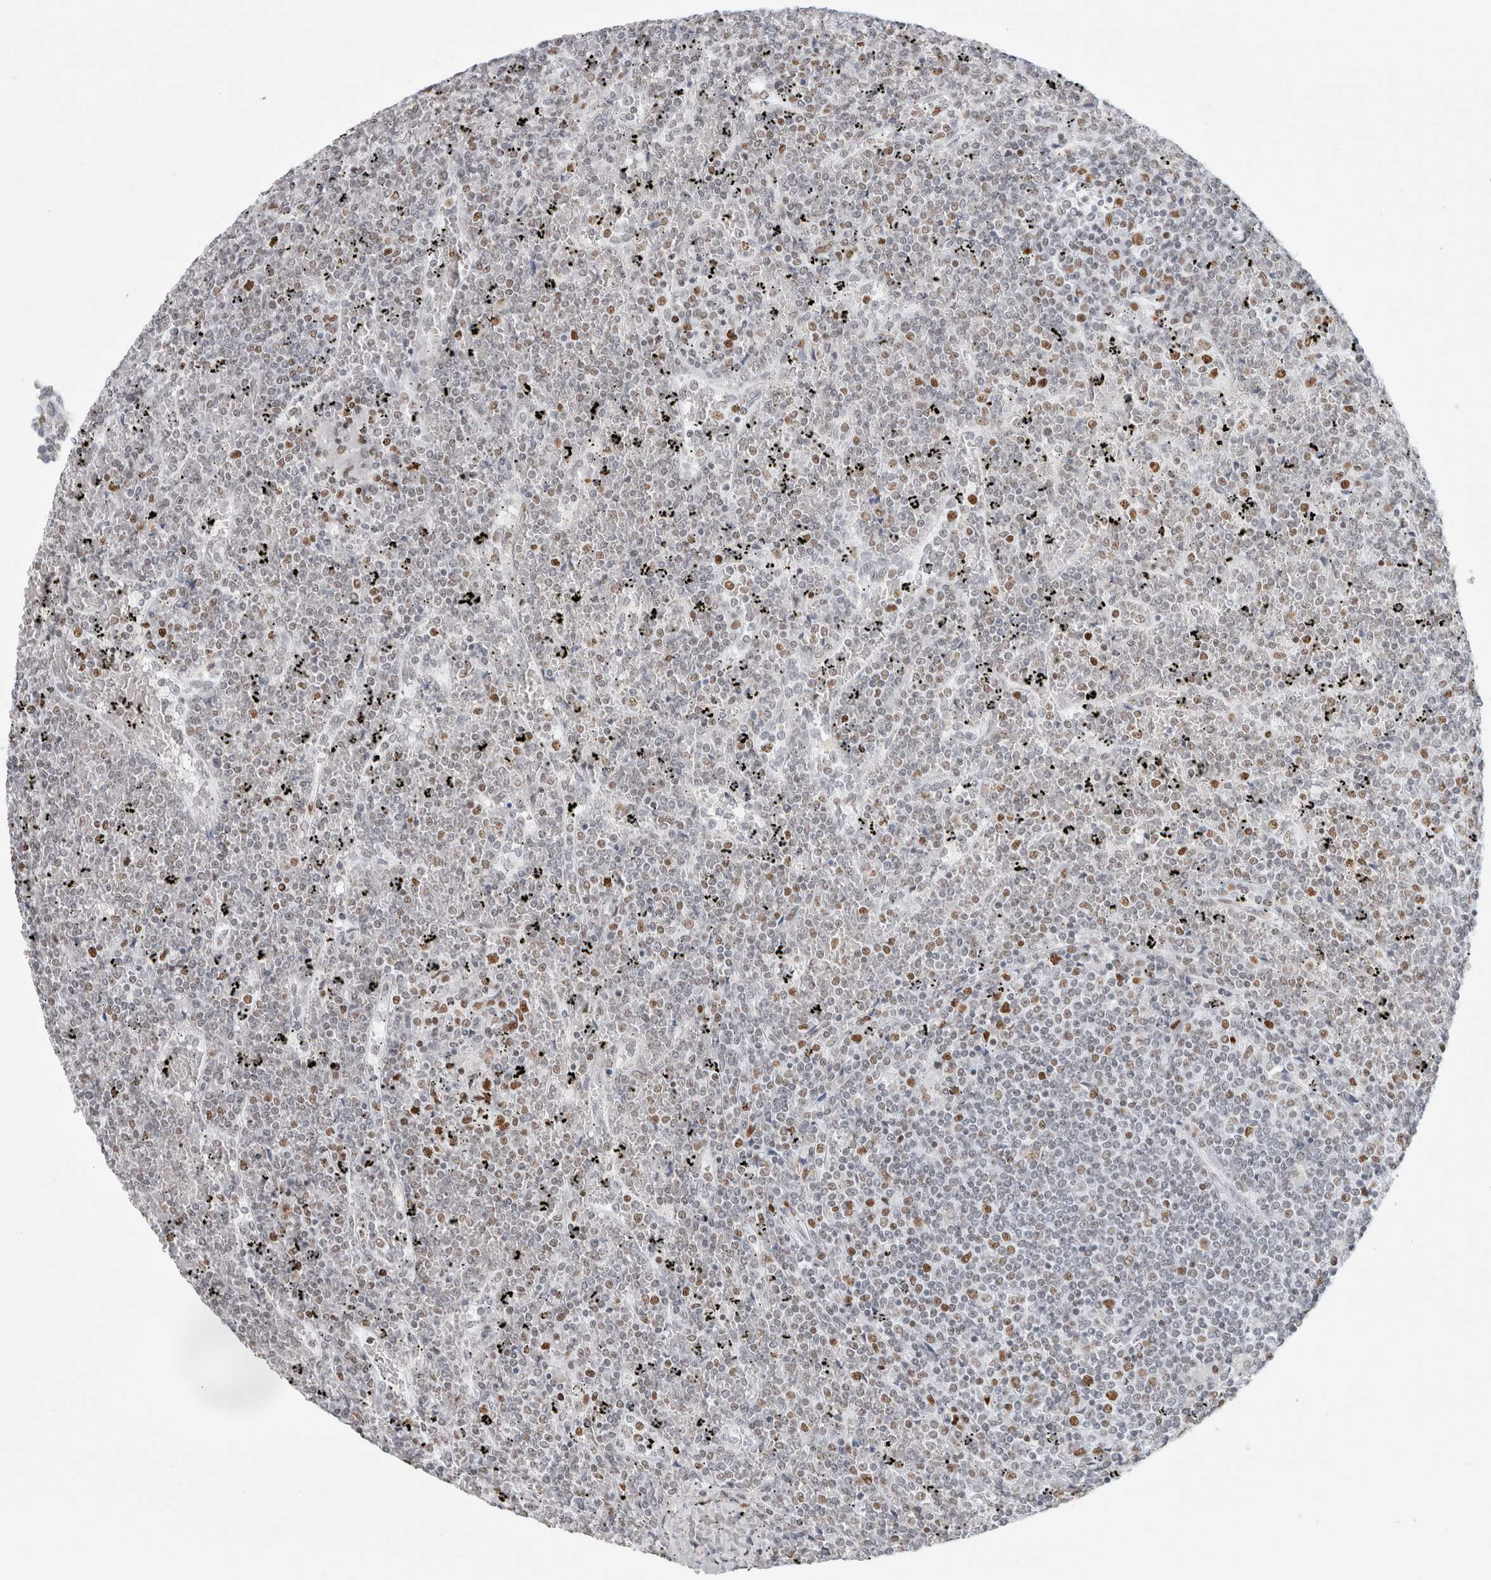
{"staining": {"intensity": "moderate", "quantity": "25%-75%", "location": "nuclear"}, "tissue": "lymphoma", "cell_type": "Tumor cells", "image_type": "cancer", "snomed": [{"axis": "morphology", "description": "Malignant lymphoma, non-Hodgkin's type, Low grade"}, {"axis": "topography", "description": "Spleen"}], "caption": "IHC histopathology image of human lymphoma stained for a protein (brown), which demonstrates medium levels of moderate nuclear staining in approximately 25%-75% of tumor cells.", "gene": "SMARCC1", "patient": {"sex": "female", "age": 19}}